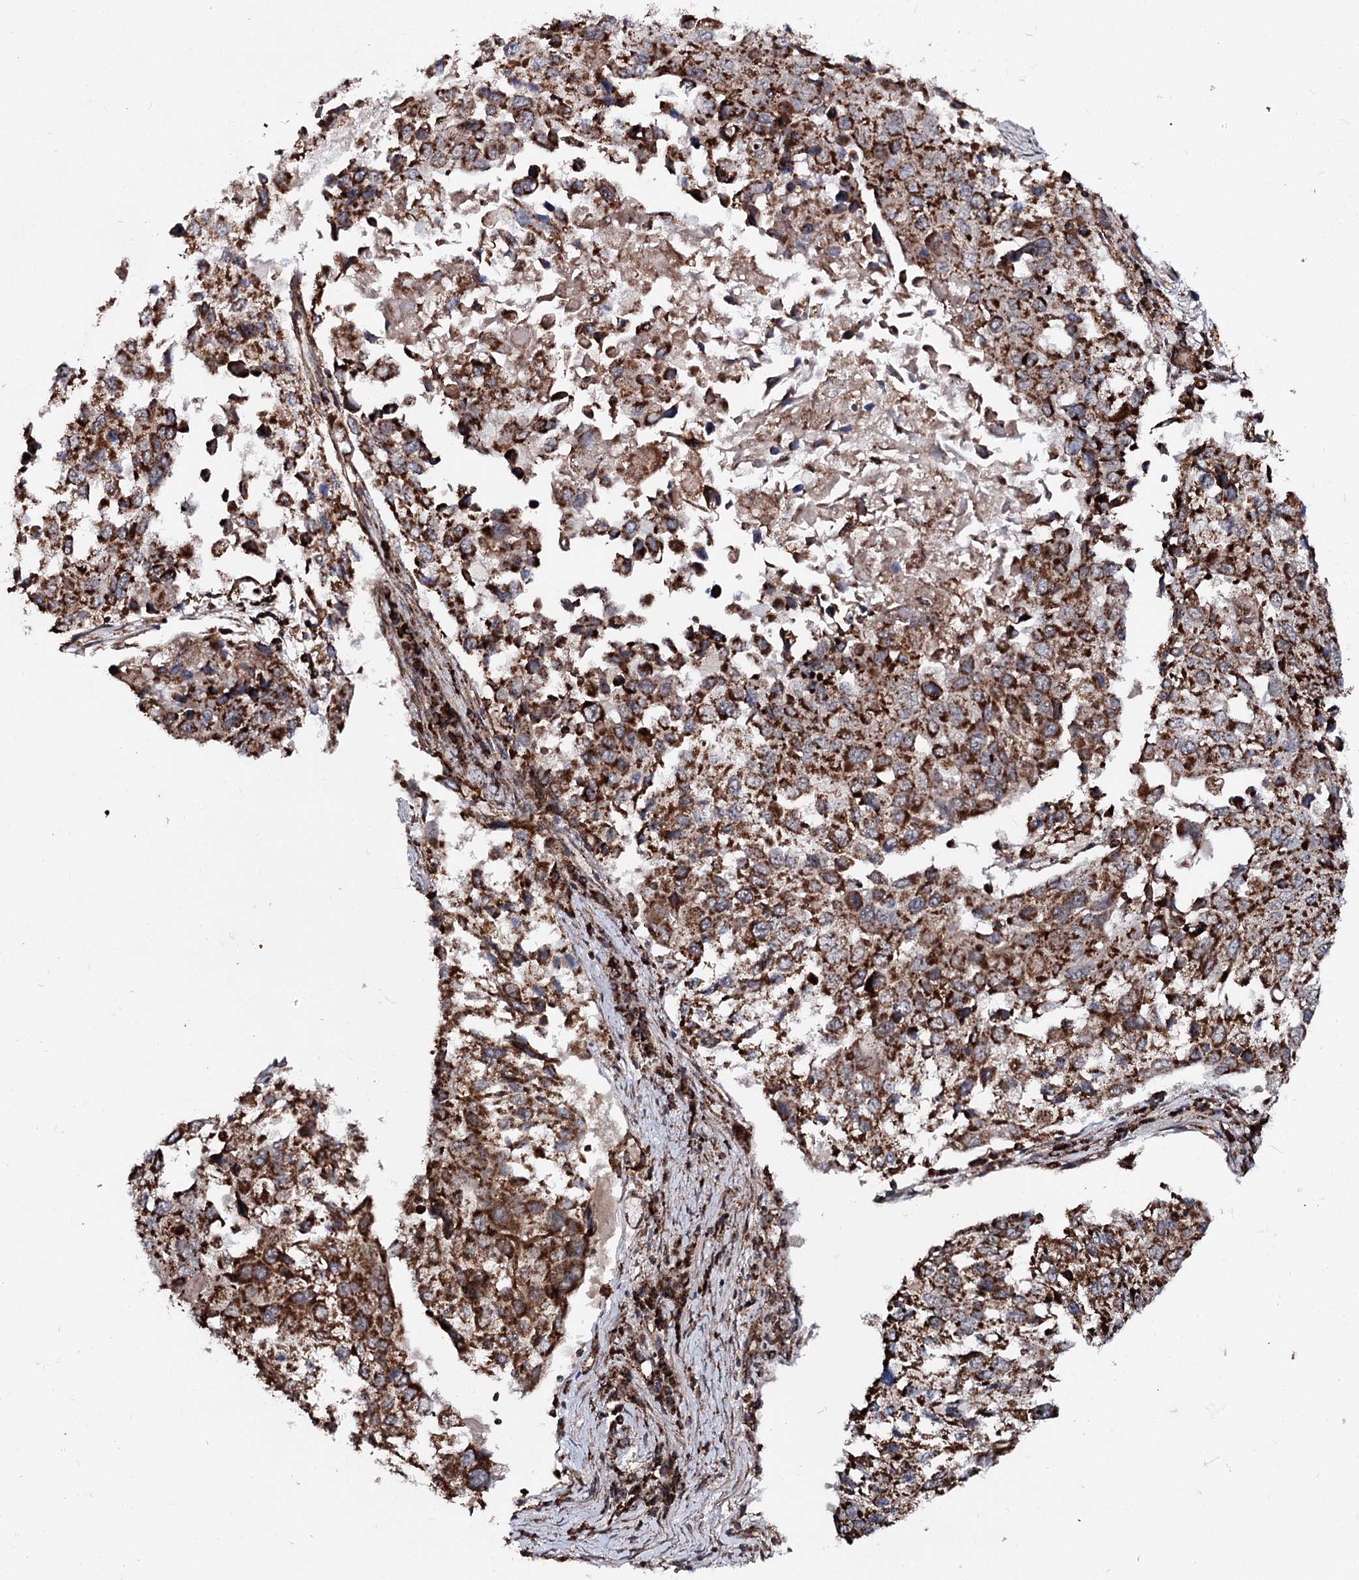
{"staining": {"intensity": "strong", "quantity": ">75%", "location": "cytoplasmic/membranous"}, "tissue": "lung cancer", "cell_type": "Tumor cells", "image_type": "cancer", "snomed": [{"axis": "morphology", "description": "Squamous cell carcinoma, NOS"}, {"axis": "topography", "description": "Lung"}], "caption": "There is high levels of strong cytoplasmic/membranous positivity in tumor cells of lung cancer, as demonstrated by immunohistochemical staining (brown color).", "gene": "FGFR1OP2", "patient": {"sex": "male", "age": 65}}